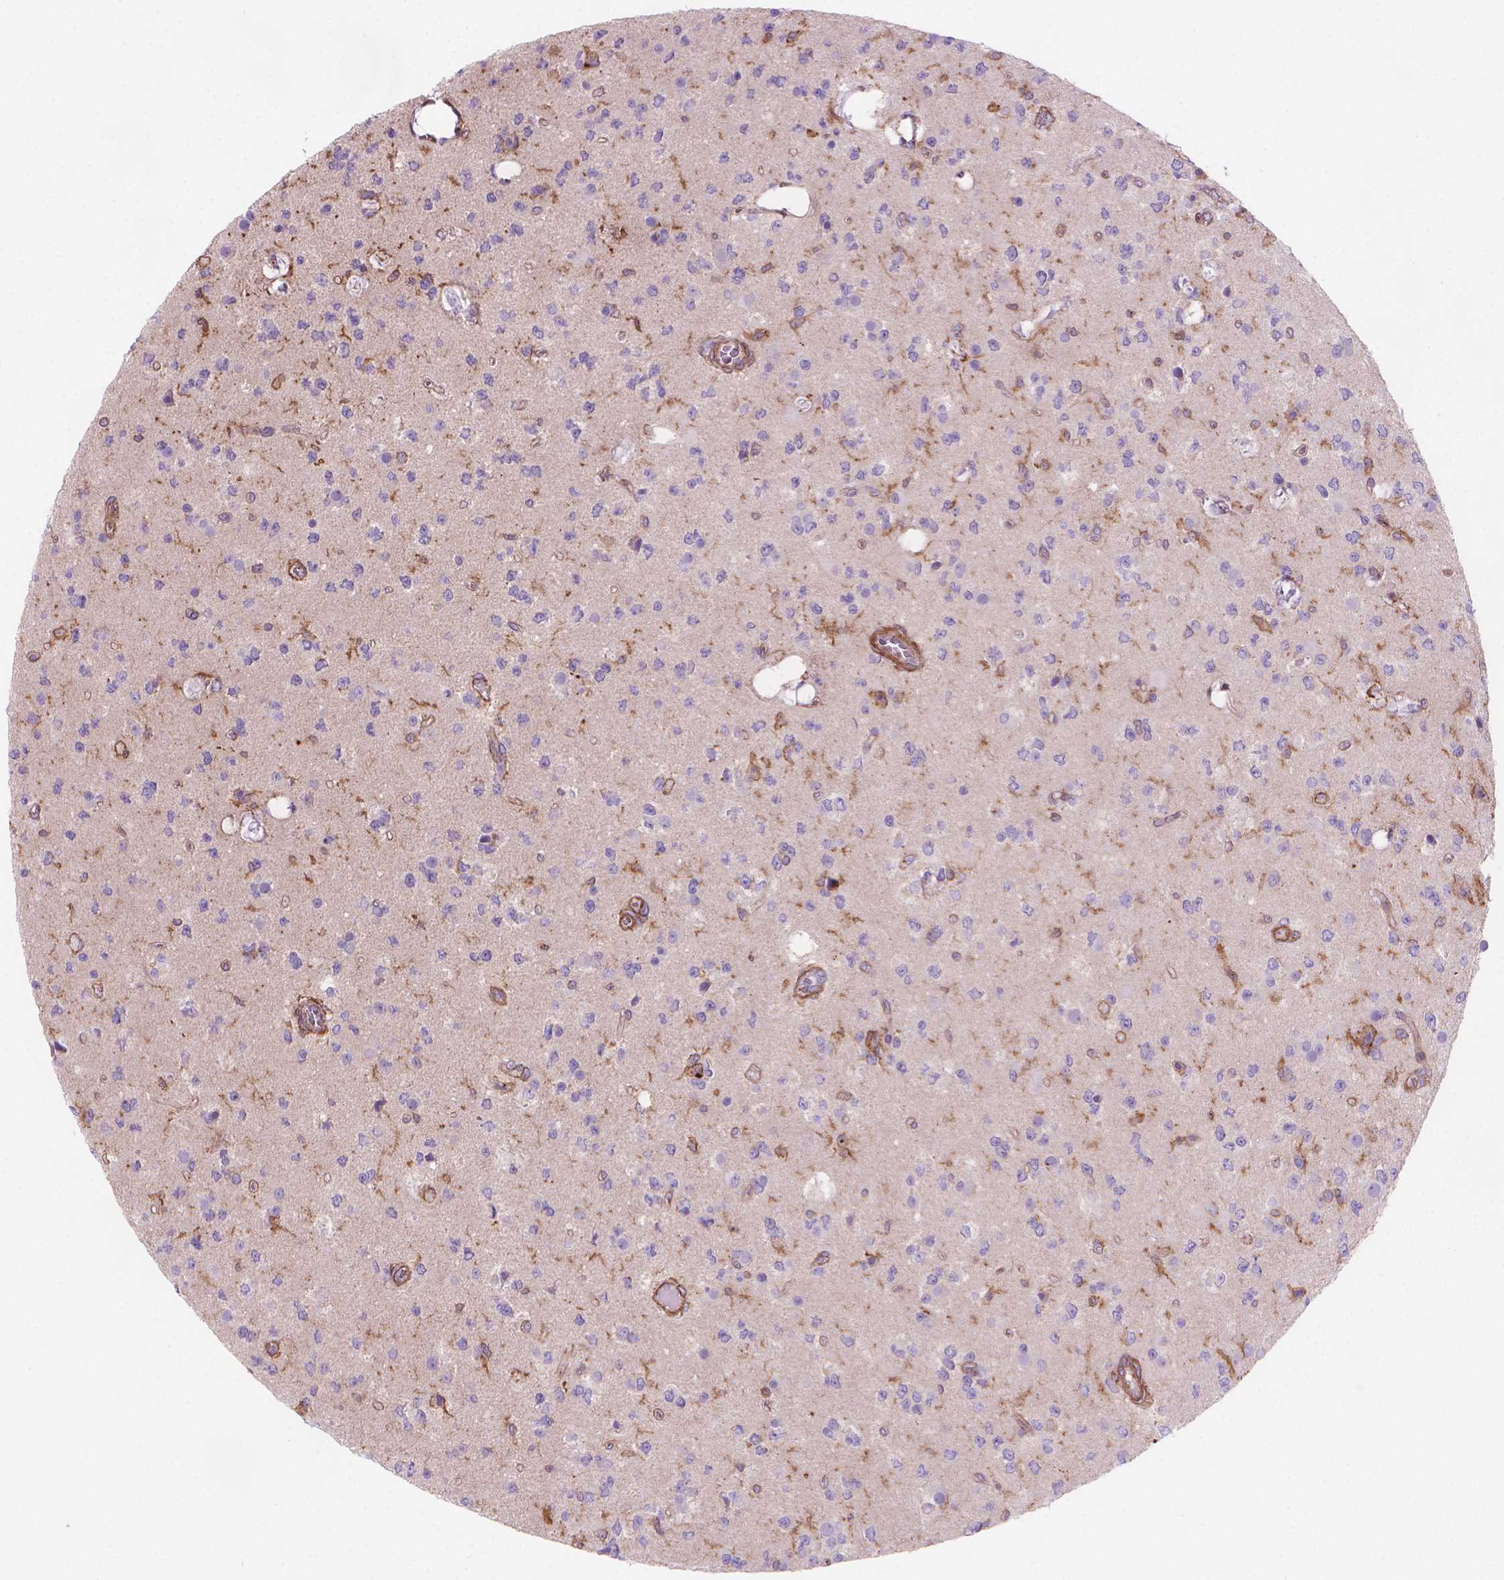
{"staining": {"intensity": "negative", "quantity": "none", "location": "none"}, "tissue": "glioma", "cell_type": "Tumor cells", "image_type": "cancer", "snomed": [{"axis": "morphology", "description": "Glioma, malignant, Low grade"}, {"axis": "topography", "description": "Brain"}], "caption": "A micrograph of malignant low-grade glioma stained for a protein reveals no brown staining in tumor cells.", "gene": "PATJ", "patient": {"sex": "female", "age": 45}}